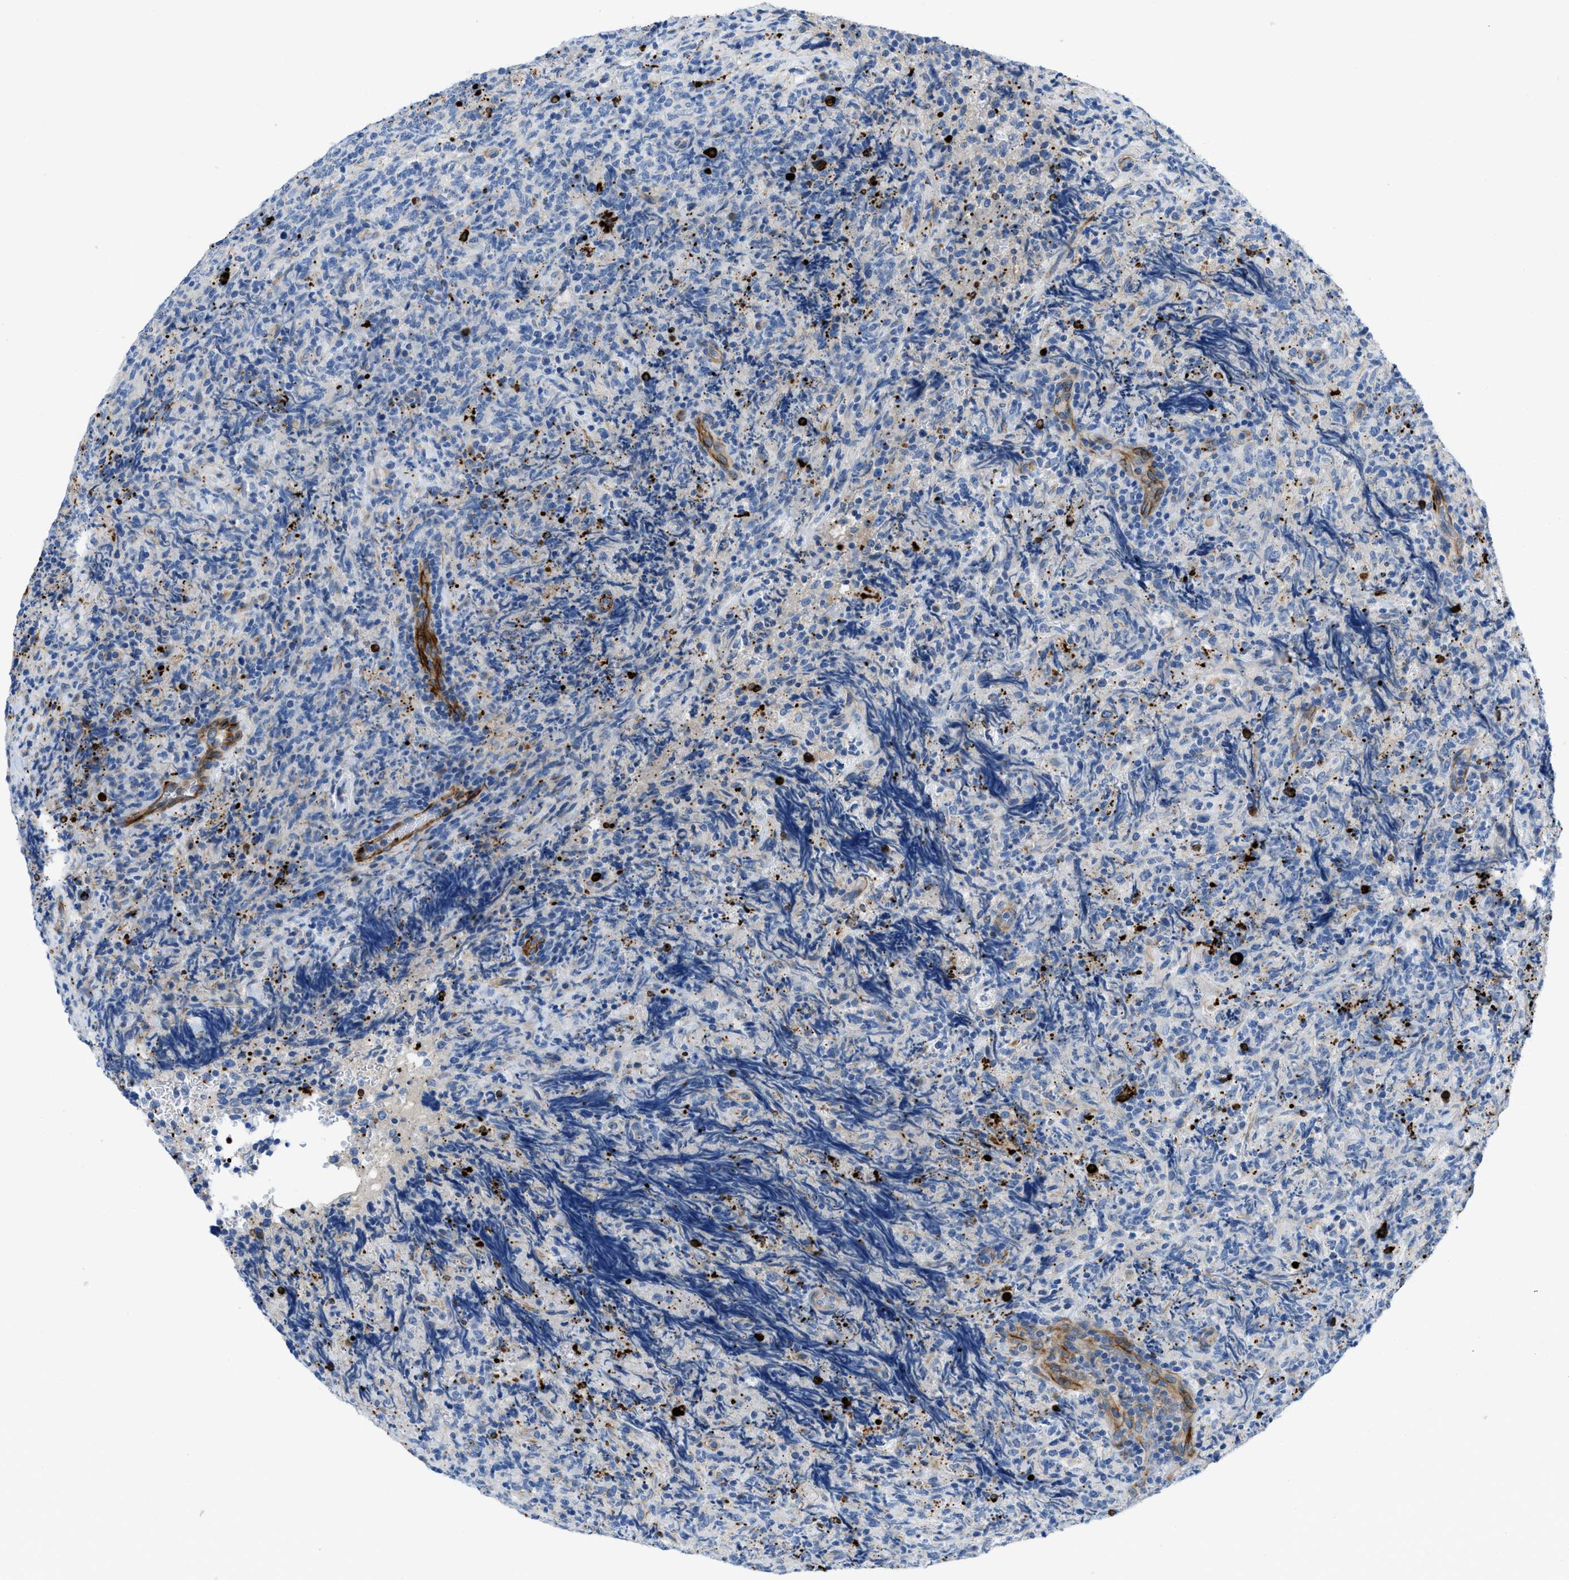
{"staining": {"intensity": "negative", "quantity": "none", "location": "none"}, "tissue": "lymphoma", "cell_type": "Tumor cells", "image_type": "cancer", "snomed": [{"axis": "morphology", "description": "Malignant lymphoma, non-Hodgkin's type, High grade"}, {"axis": "topography", "description": "Tonsil"}], "caption": "Protein analysis of malignant lymphoma, non-Hodgkin's type (high-grade) displays no significant staining in tumor cells.", "gene": "XCR1", "patient": {"sex": "female", "age": 36}}